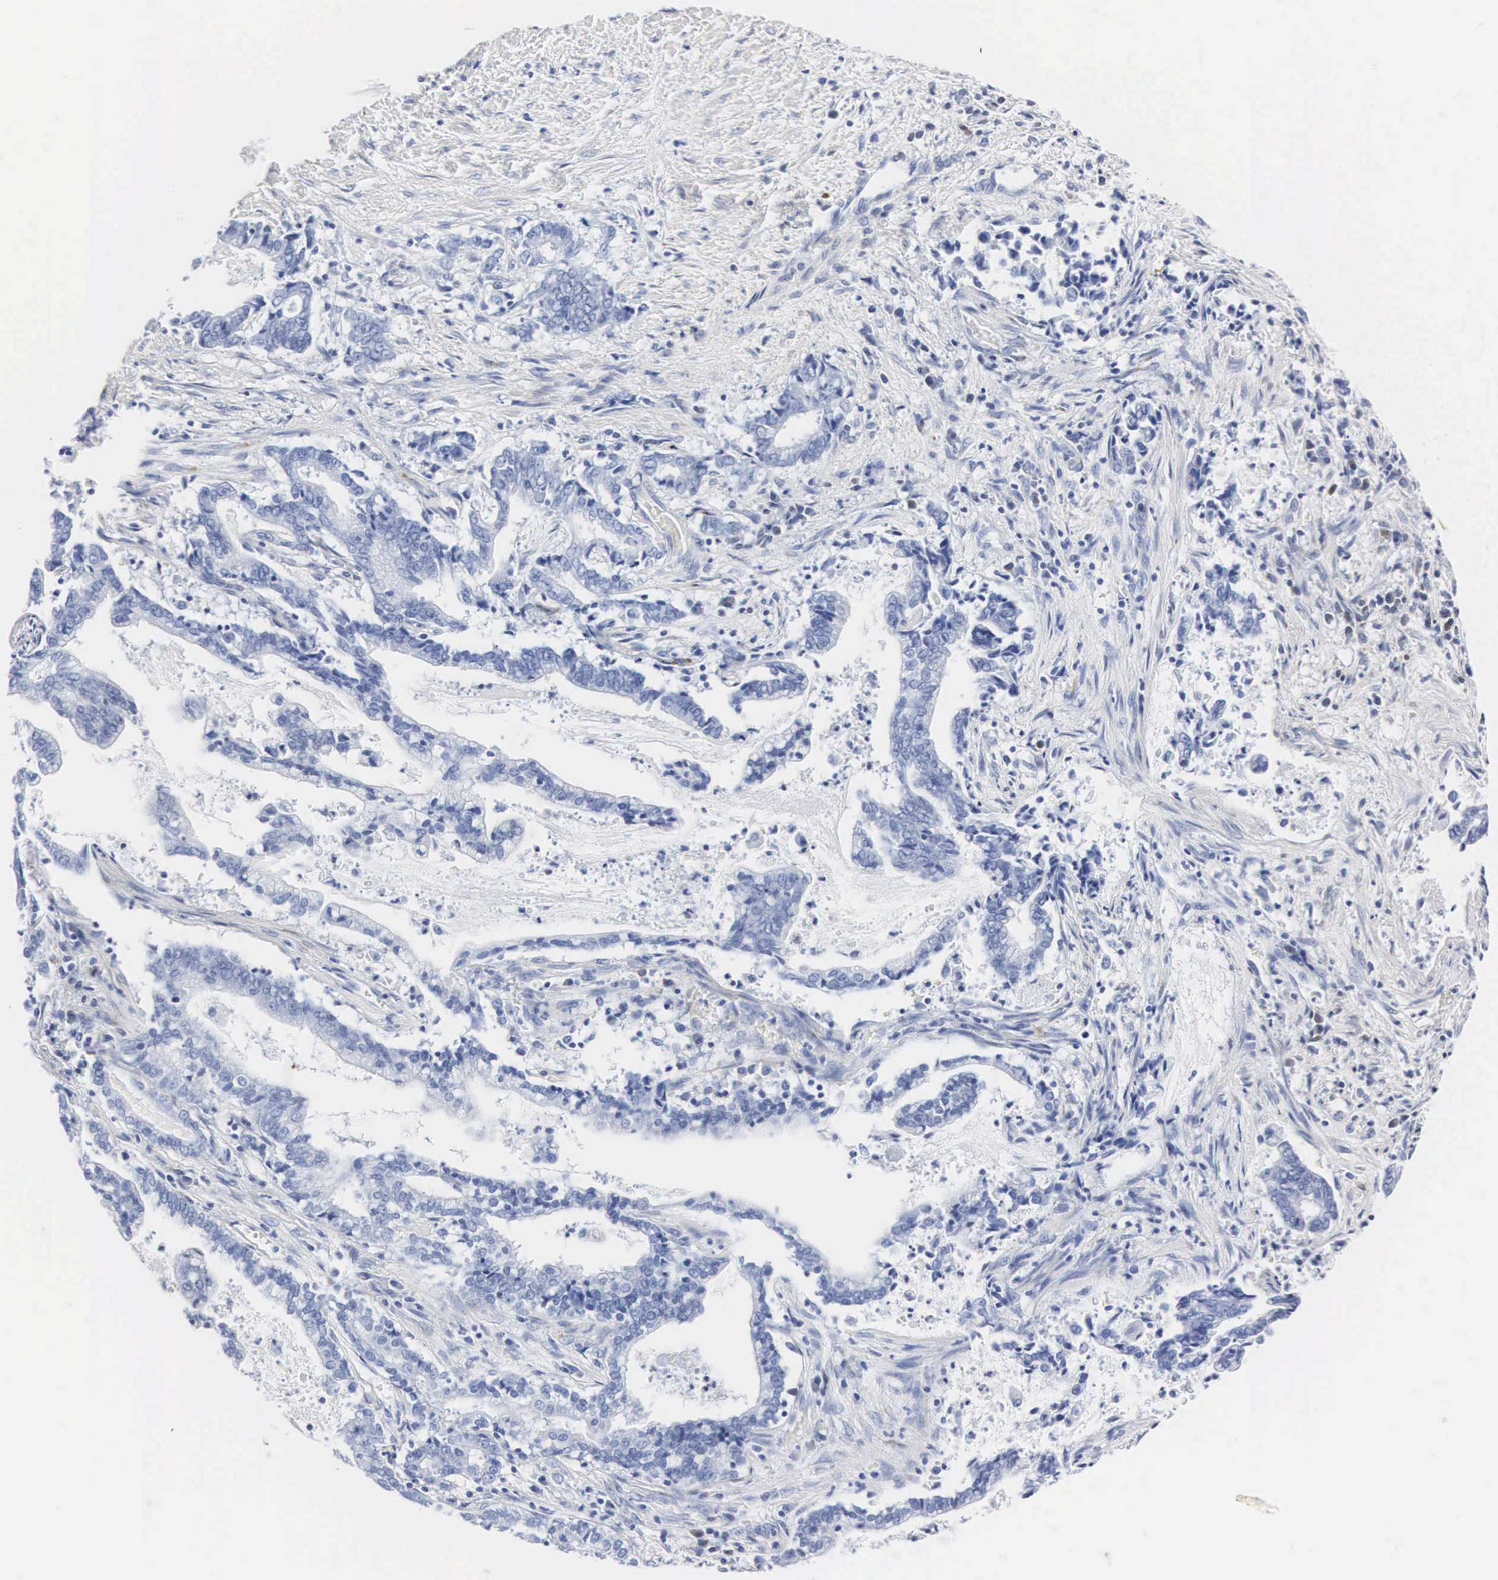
{"staining": {"intensity": "negative", "quantity": "none", "location": "none"}, "tissue": "liver cancer", "cell_type": "Tumor cells", "image_type": "cancer", "snomed": [{"axis": "morphology", "description": "Cholangiocarcinoma"}, {"axis": "topography", "description": "Liver"}], "caption": "IHC photomicrograph of human liver cholangiocarcinoma stained for a protein (brown), which displays no positivity in tumor cells.", "gene": "ENO2", "patient": {"sex": "male", "age": 57}}